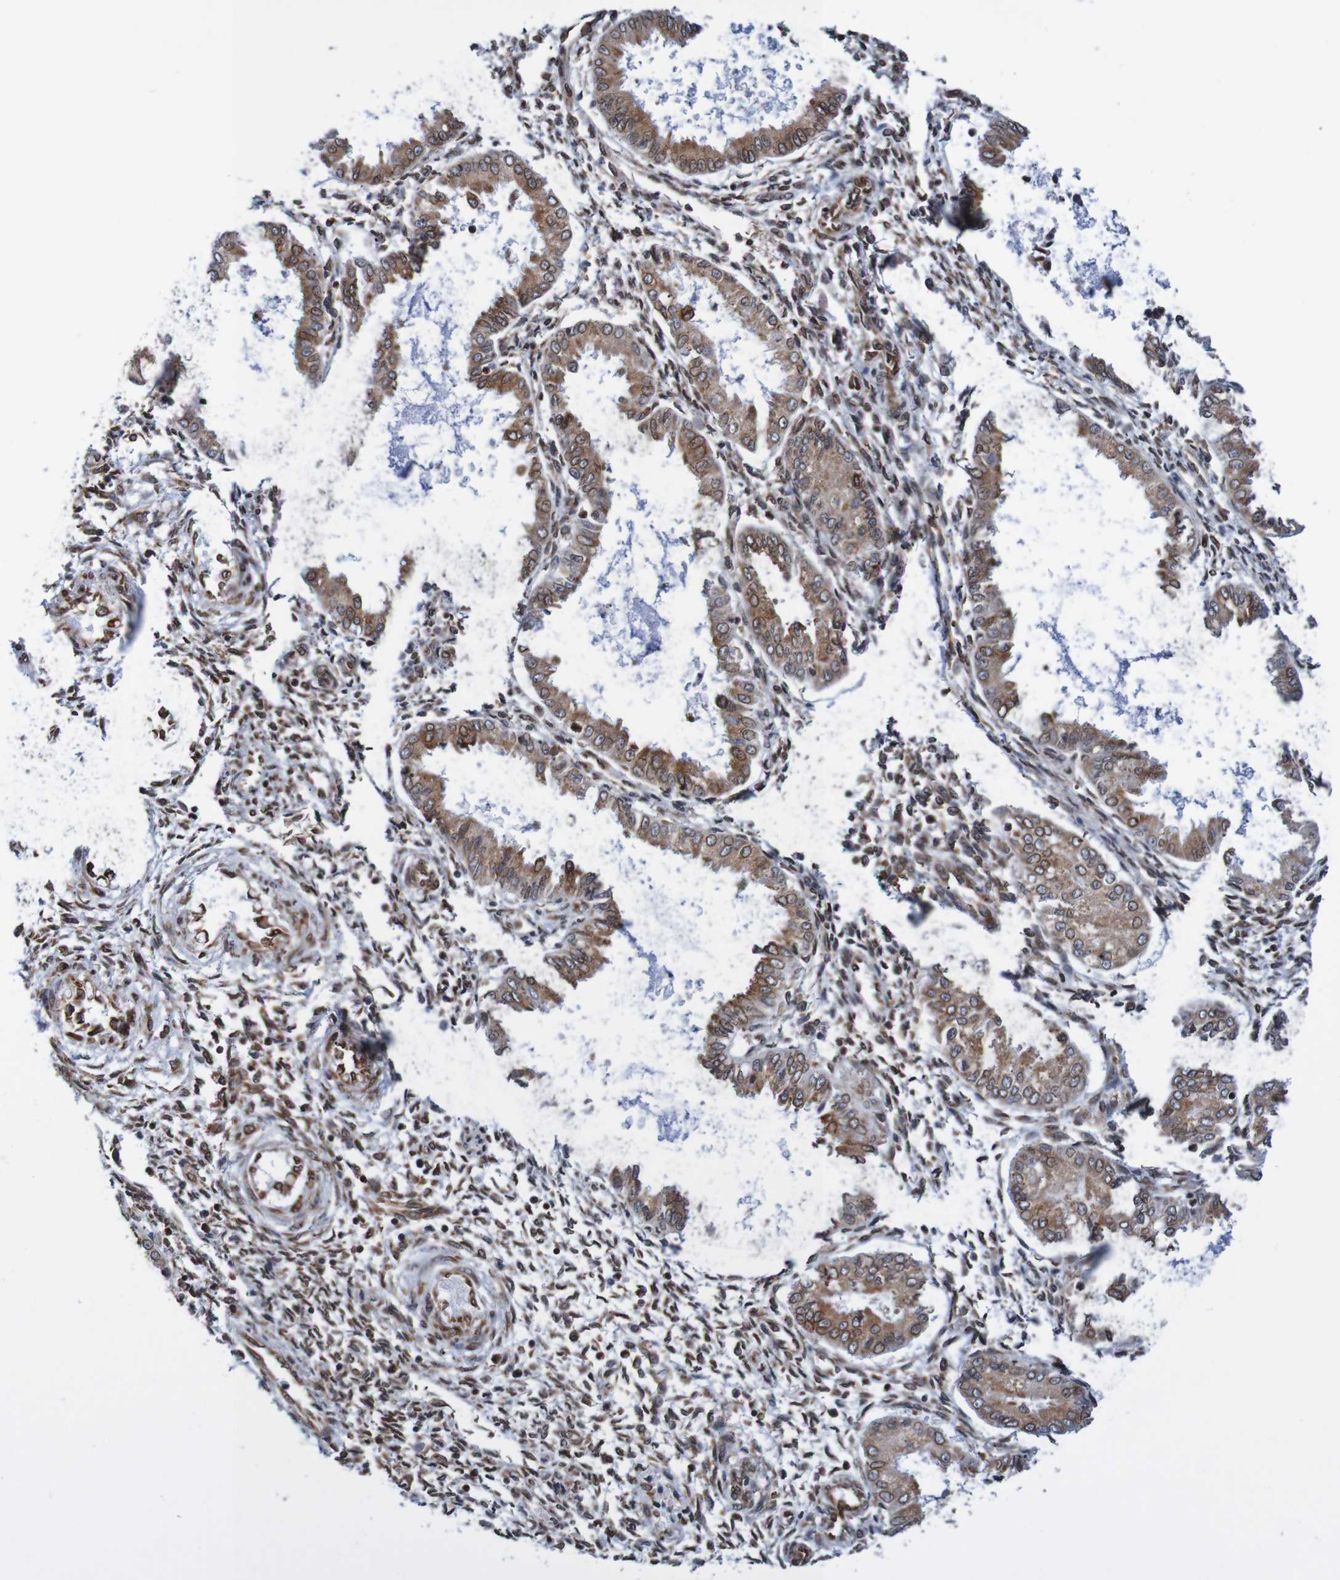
{"staining": {"intensity": "strong", "quantity": "<25%", "location": "cytoplasmic/membranous"}, "tissue": "endometrium", "cell_type": "Cells in endometrial stroma", "image_type": "normal", "snomed": [{"axis": "morphology", "description": "Normal tissue, NOS"}, {"axis": "topography", "description": "Endometrium"}], "caption": "Brown immunohistochemical staining in normal human endometrium demonstrates strong cytoplasmic/membranous positivity in approximately <25% of cells in endometrial stroma. (DAB (3,3'-diaminobenzidine) IHC with brightfield microscopy, high magnification).", "gene": "TMEM109", "patient": {"sex": "female", "age": 33}}